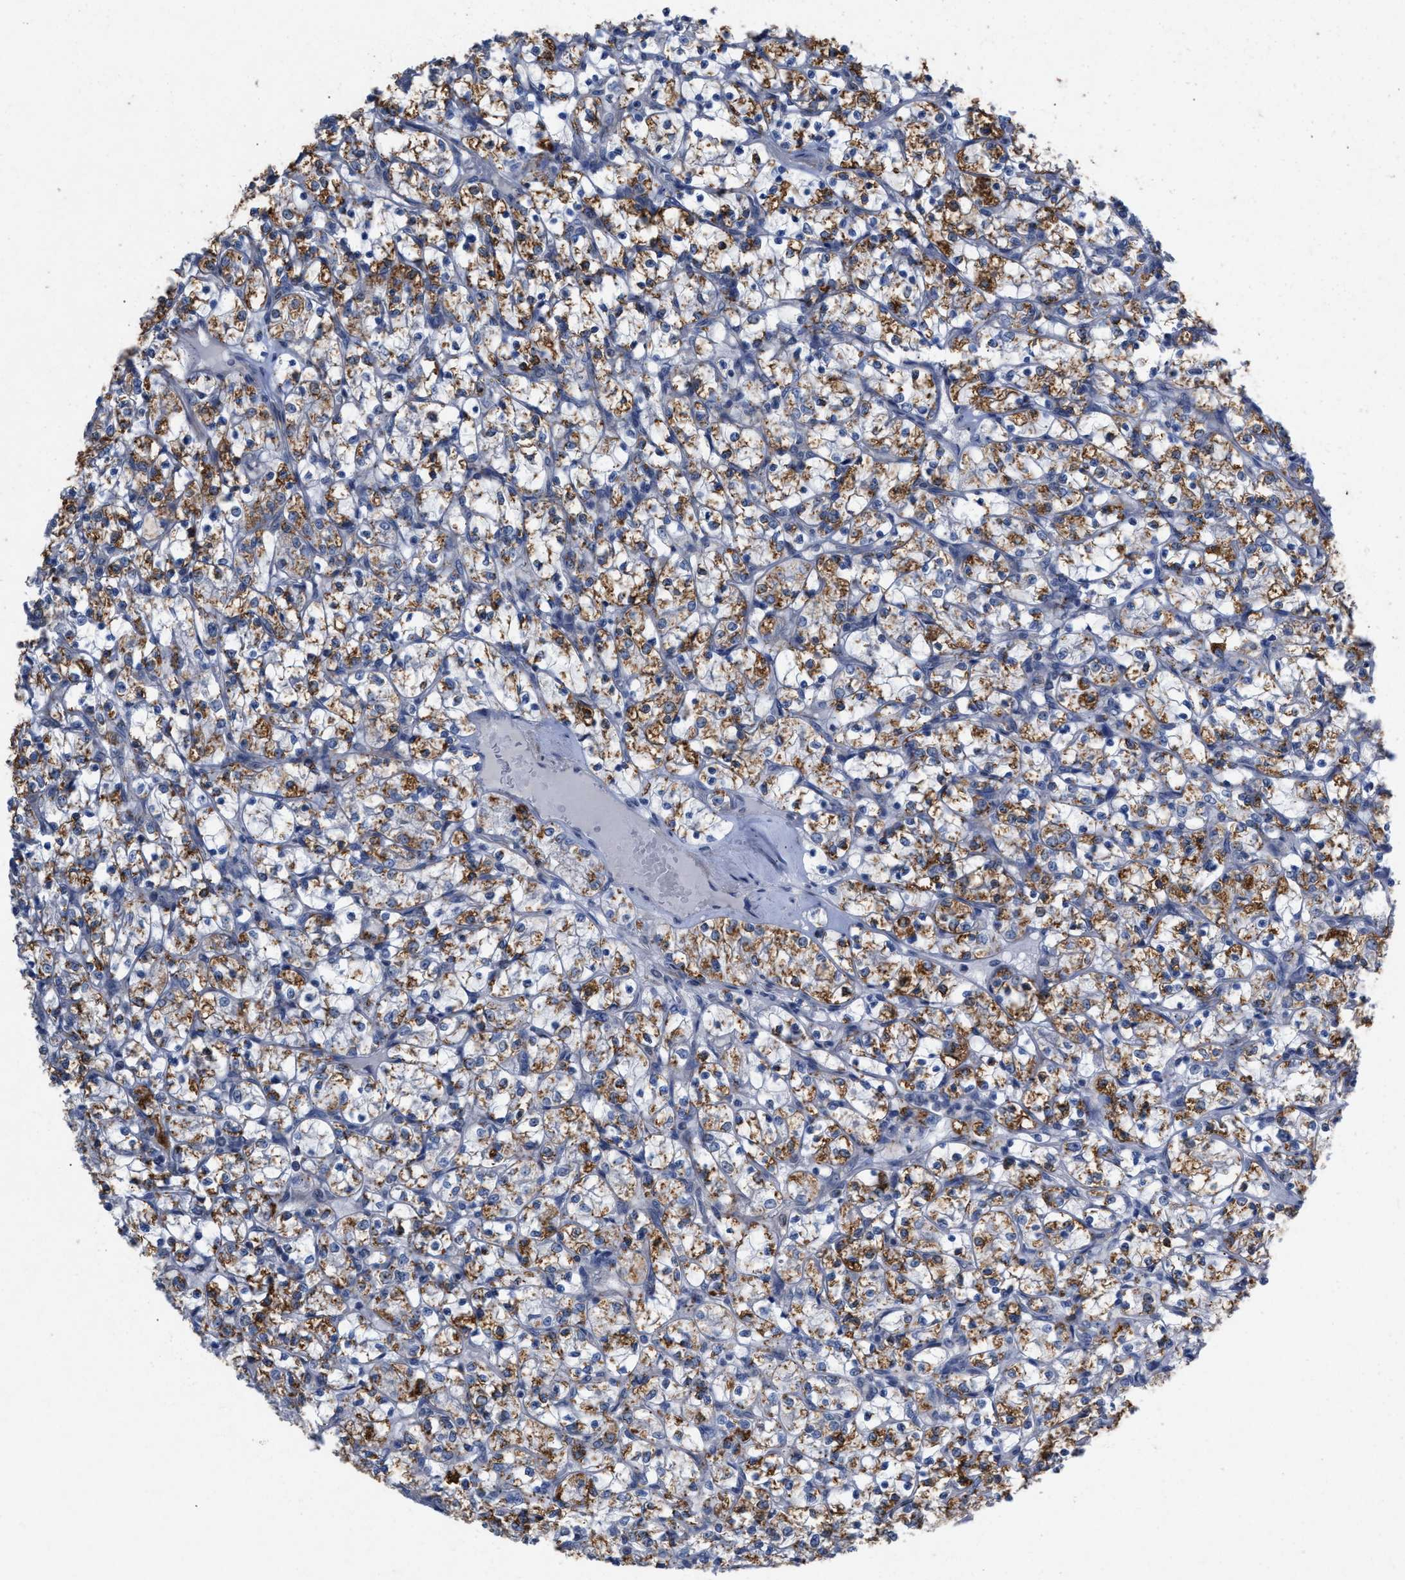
{"staining": {"intensity": "strong", "quantity": "25%-75%", "location": "cytoplasmic/membranous"}, "tissue": "renal cancer", "cell_type": "Tumor cells", "image_type": "cancer", "snomed": [{"axis": "morphology", "description": "Adenocarcinoma, NOS"}, {"axis": "topography", "description": "Kidney"}], "caption": "A high amount of strong cytoplasmic/membranous expression is present in approximately 25%-75% of tumor cells in renal cancer tissue.", "gene": "TMEM131", "patient": {"sex": "female", "age": 69}}